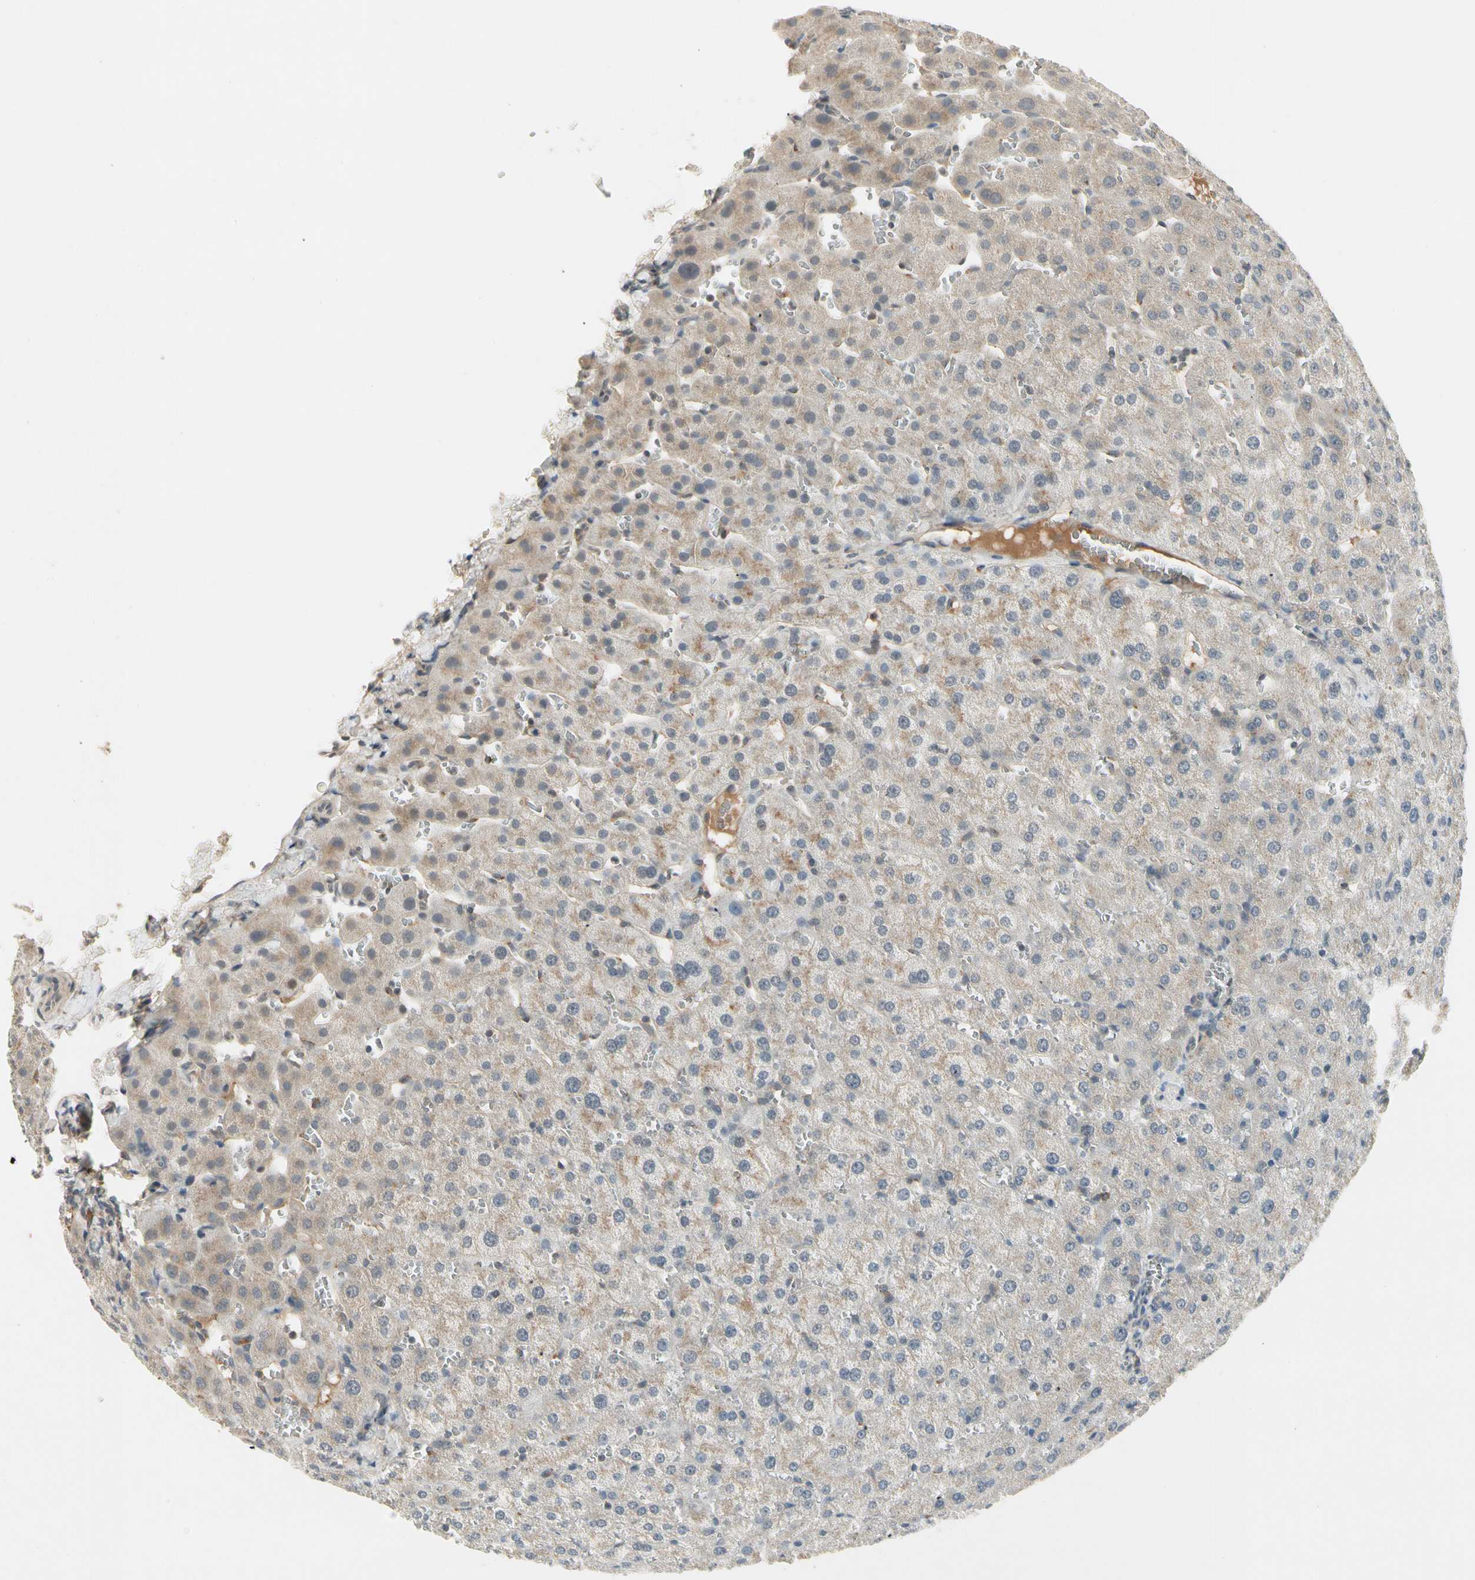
{"staining": {"intensity": "weak", "quantity": "<25%", "location": "cytoplasmic/membranous"}, "tissue": "liver", "cell_type": "Cholangiocytes", "image_type": "normal", "snomed": [{"axis": "morphology", "description": "Normal tissue, NOS"}, {"axis": "morphology", "description": "Fibrosis, NOS"}, {"axis": "topography", "description": "Liver"}], "caption": "Immunohistochemistry (IHC) of normal liver reveals no expression in cholangiocytes.", "gene": "CCL4", "patient": {"sex": "female", "age": 29}}